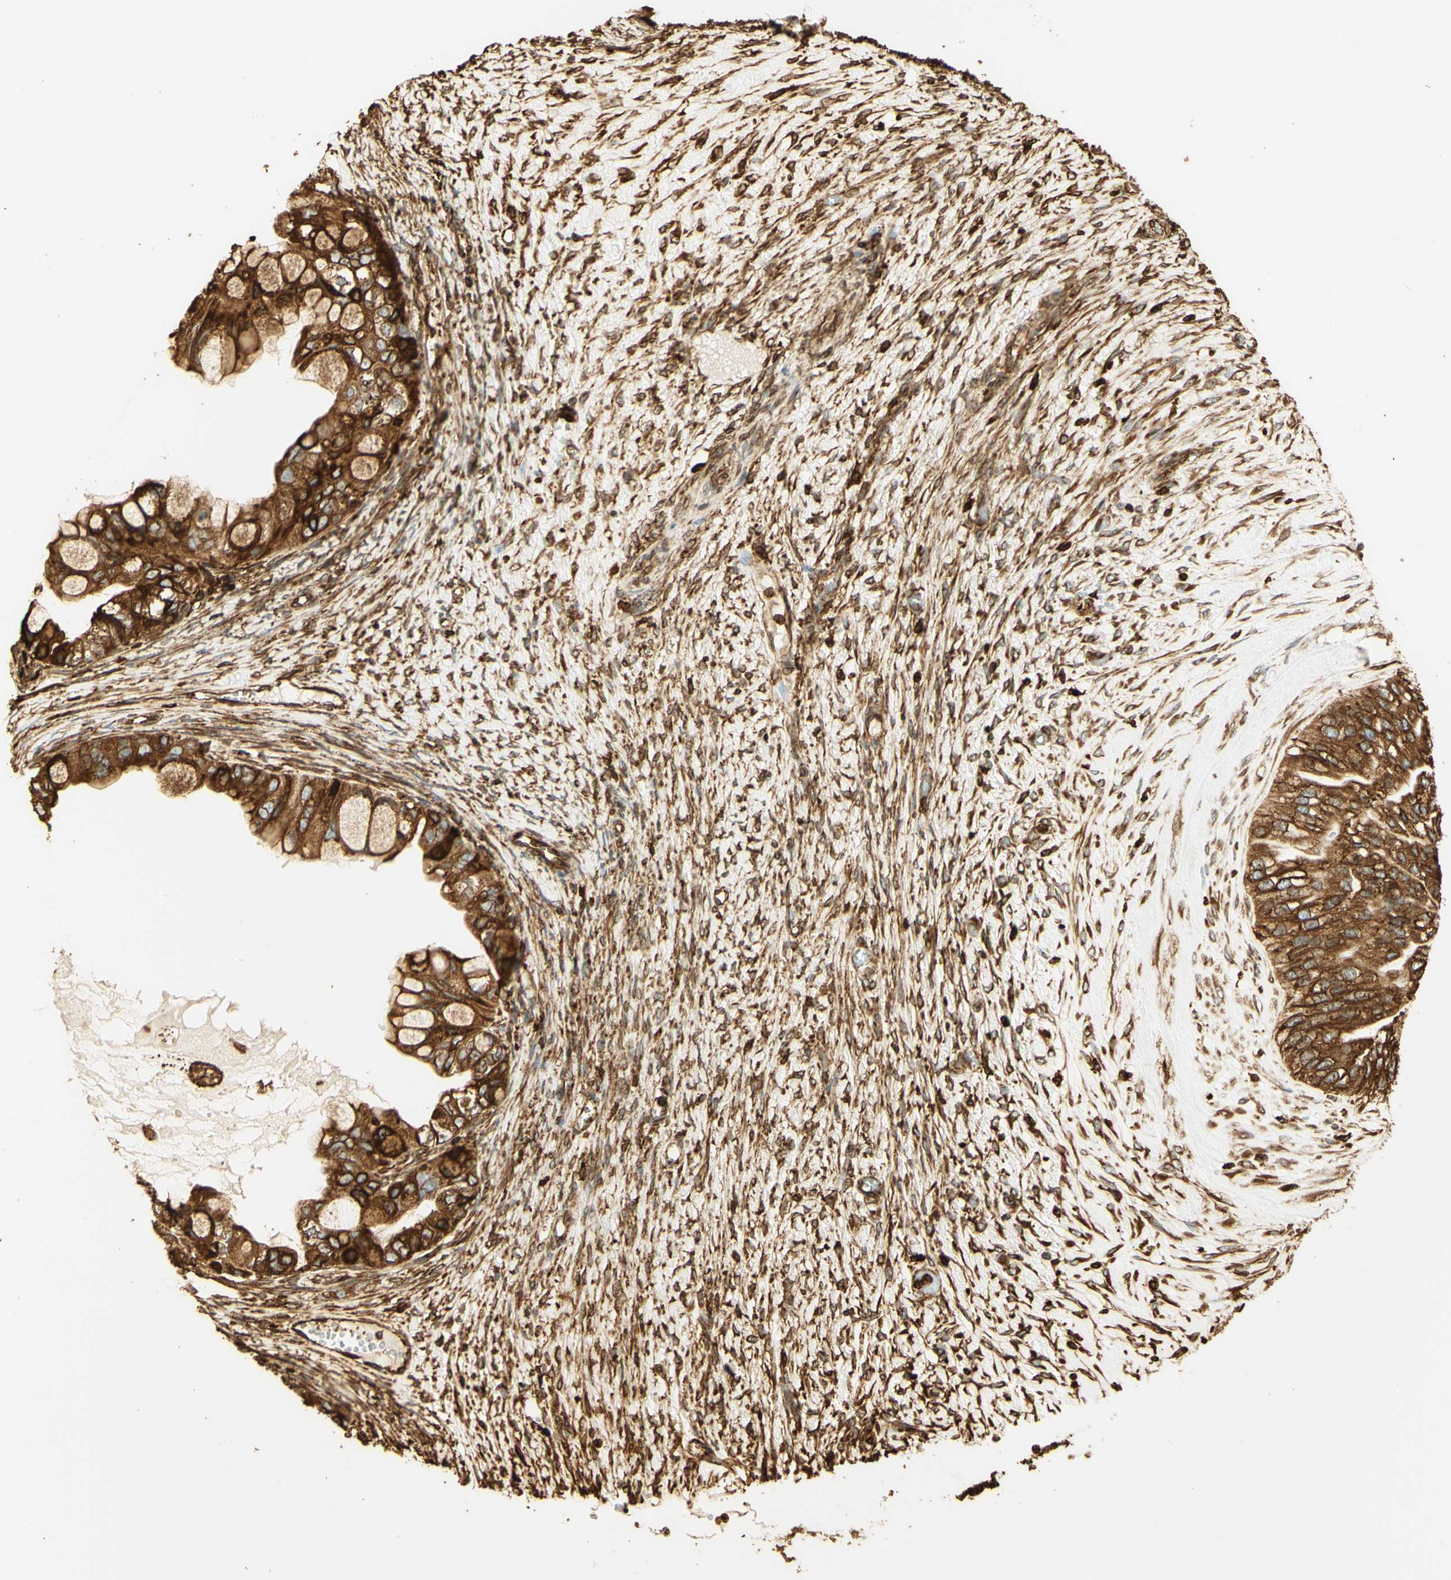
{"staining": {"intensity": "strong", "quantity": ">75%", "location": "cytoplasmic/membranous"}, "tissue": "ovarian cancer", "cell_type": "Tumor cells", "image_type": "cancer", "snomed": [{"axis": "morphology", "description": "Cystadenocarcinoma, mucinous, NOS"}, {"axis": "topography", "description": "Ovary"}], "caption": "Strong cytoplasmic/membranous expression for a protein is identified in approximately >75% of tumor cells of mucinous cystadenocarcinoma (ovarian) using IHC.", "gene": "CANX", "patient": {"sex": "female", "age": 80}}